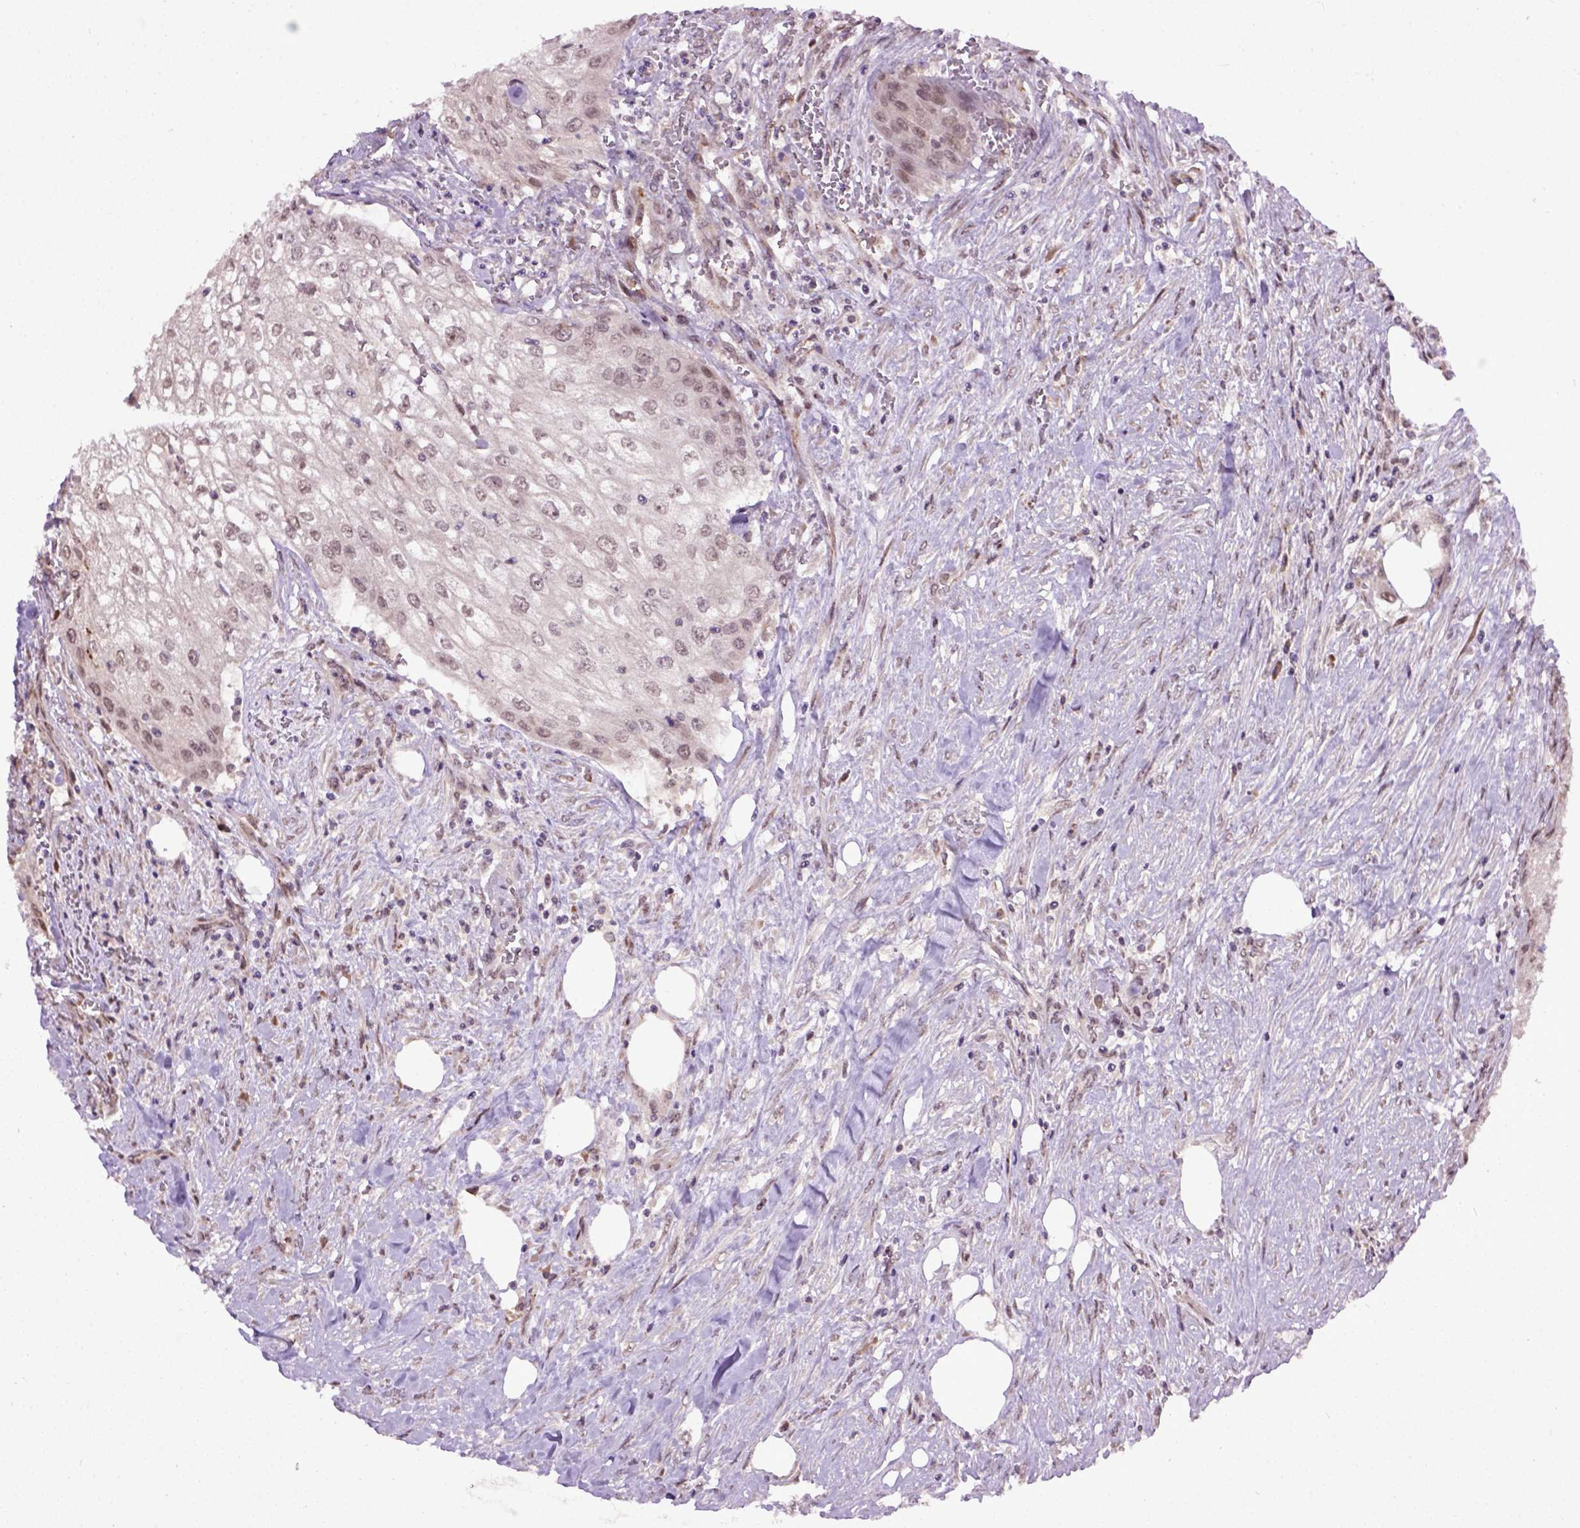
{"staining": {"intensity": "negative", "quantity": "none", "location": "none"}, "tissue": "urothelial cancer", "cell_type": "Tumor cells", "image_type": "cancer", "snomed": [{"axis": "morphology", "description": "Urothelial carcinoma, High grade"}, {"axis": "topography", "description": "Urinary bladder"}], "caption": "Immunohistochemical staining of human high-grade urothelial carcinoma exhibits no significant expression in tumor cells.", "gene": "RAB43", "patient": {"sex": "male", "age": 62}}